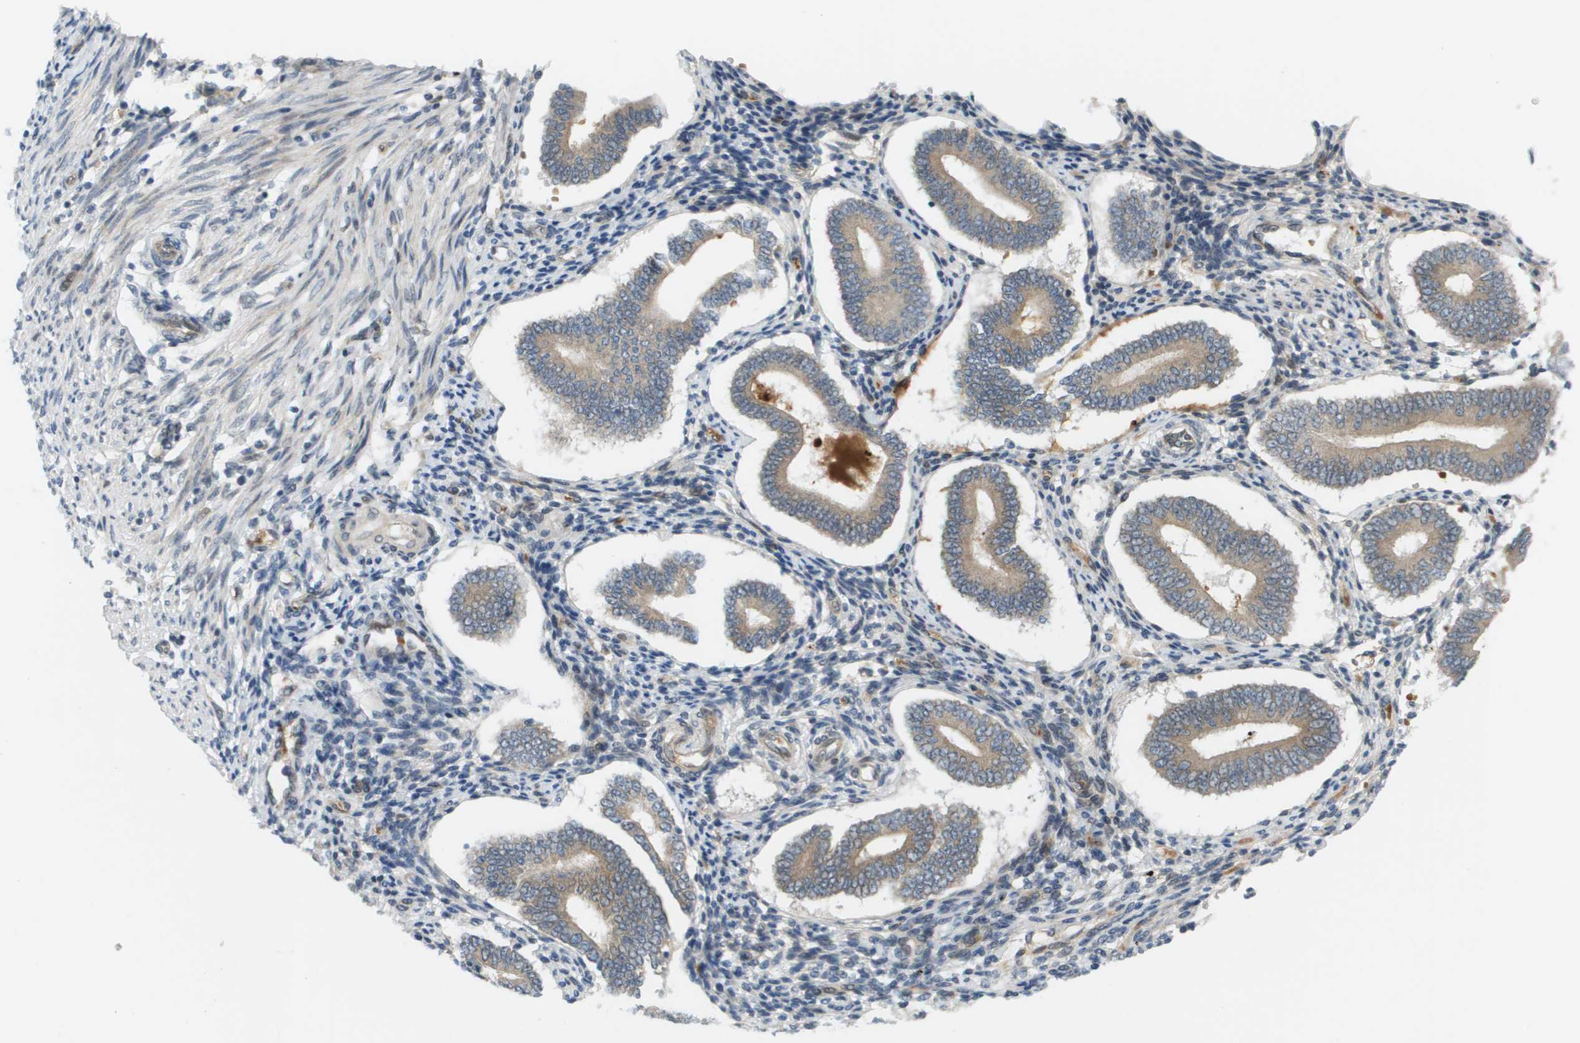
{"staining": {"intensity": "moderate", "quantity": "<25%", "location": "nuclear"}, "tissue": "endometrium", "cell_type": "Cells in endometrial stroma", "image_type": "normal", "snomed": [{"axis": "morphology", "description": "Normal tissue, NOS"}, {"axis": "topography", "description": "Endometrium"}], "caption": "IHC staining of benign endometrium, which demonstrates low levels of moderate nuclear expression in about <25% of cells in endometrial stroma indicating moderate nuclear protein expression. The staining was performed using DAB (3,3'-diaminobenzidine) (brown) for protein detection and nuclei were counterstained in hematoxylin (blue).", "gene": "CACNB4", "patient": {"sex": "female", "age": 42}}